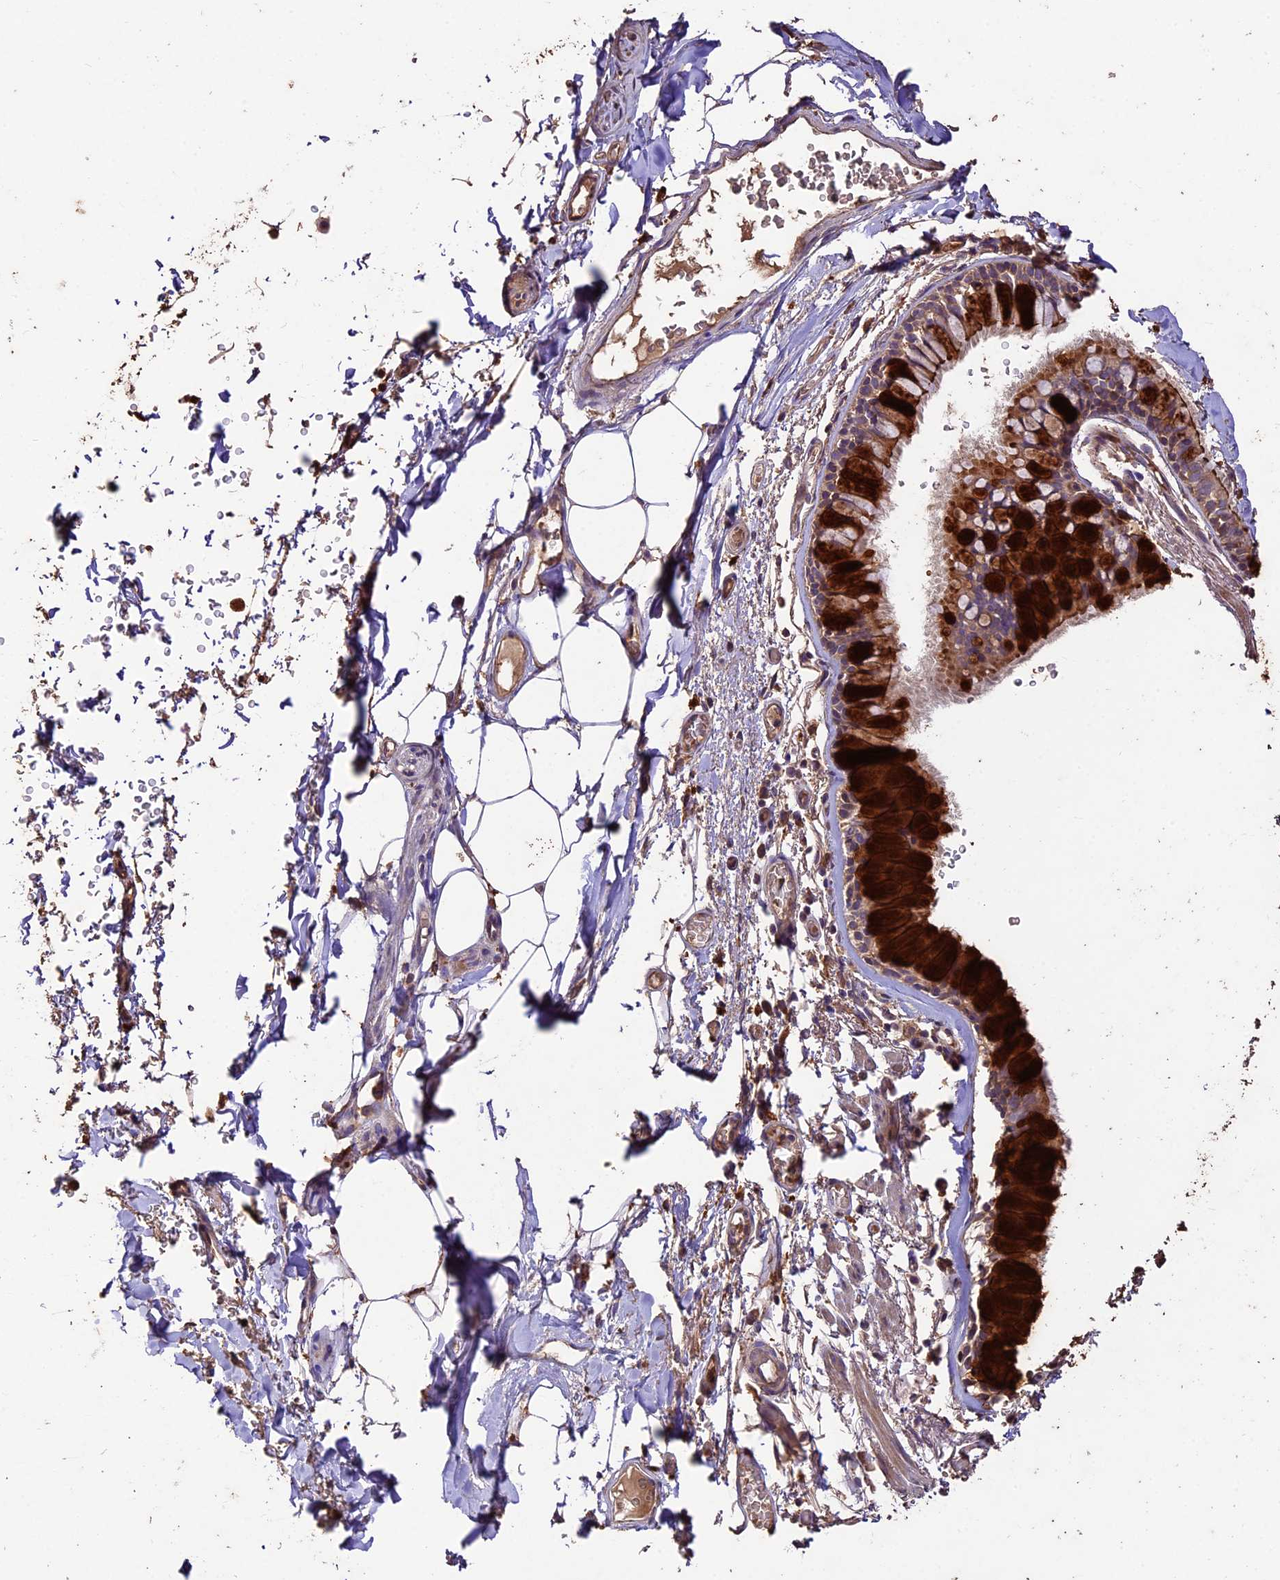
{"staining": {"intensity": "strong", "quantity": ">75%", "location": "cytoplasmic/membranous"}, "tissue": "bronchus", "cell_type": "Respiratory epithelial cells", "image_type": "normal", "snomed": [{"axis": "morphology", "description": "Normal tissue, NOS"}, {"axis": "topography", "description": "Bronchus"}], "caption": "An image of human bronchus stained for a protein reveals strong cytoplasmic/membranous brown staining in respiratory epithelial cells.", "gene": "CRLF1", "patient": {"sex": "male", "age": 65}}